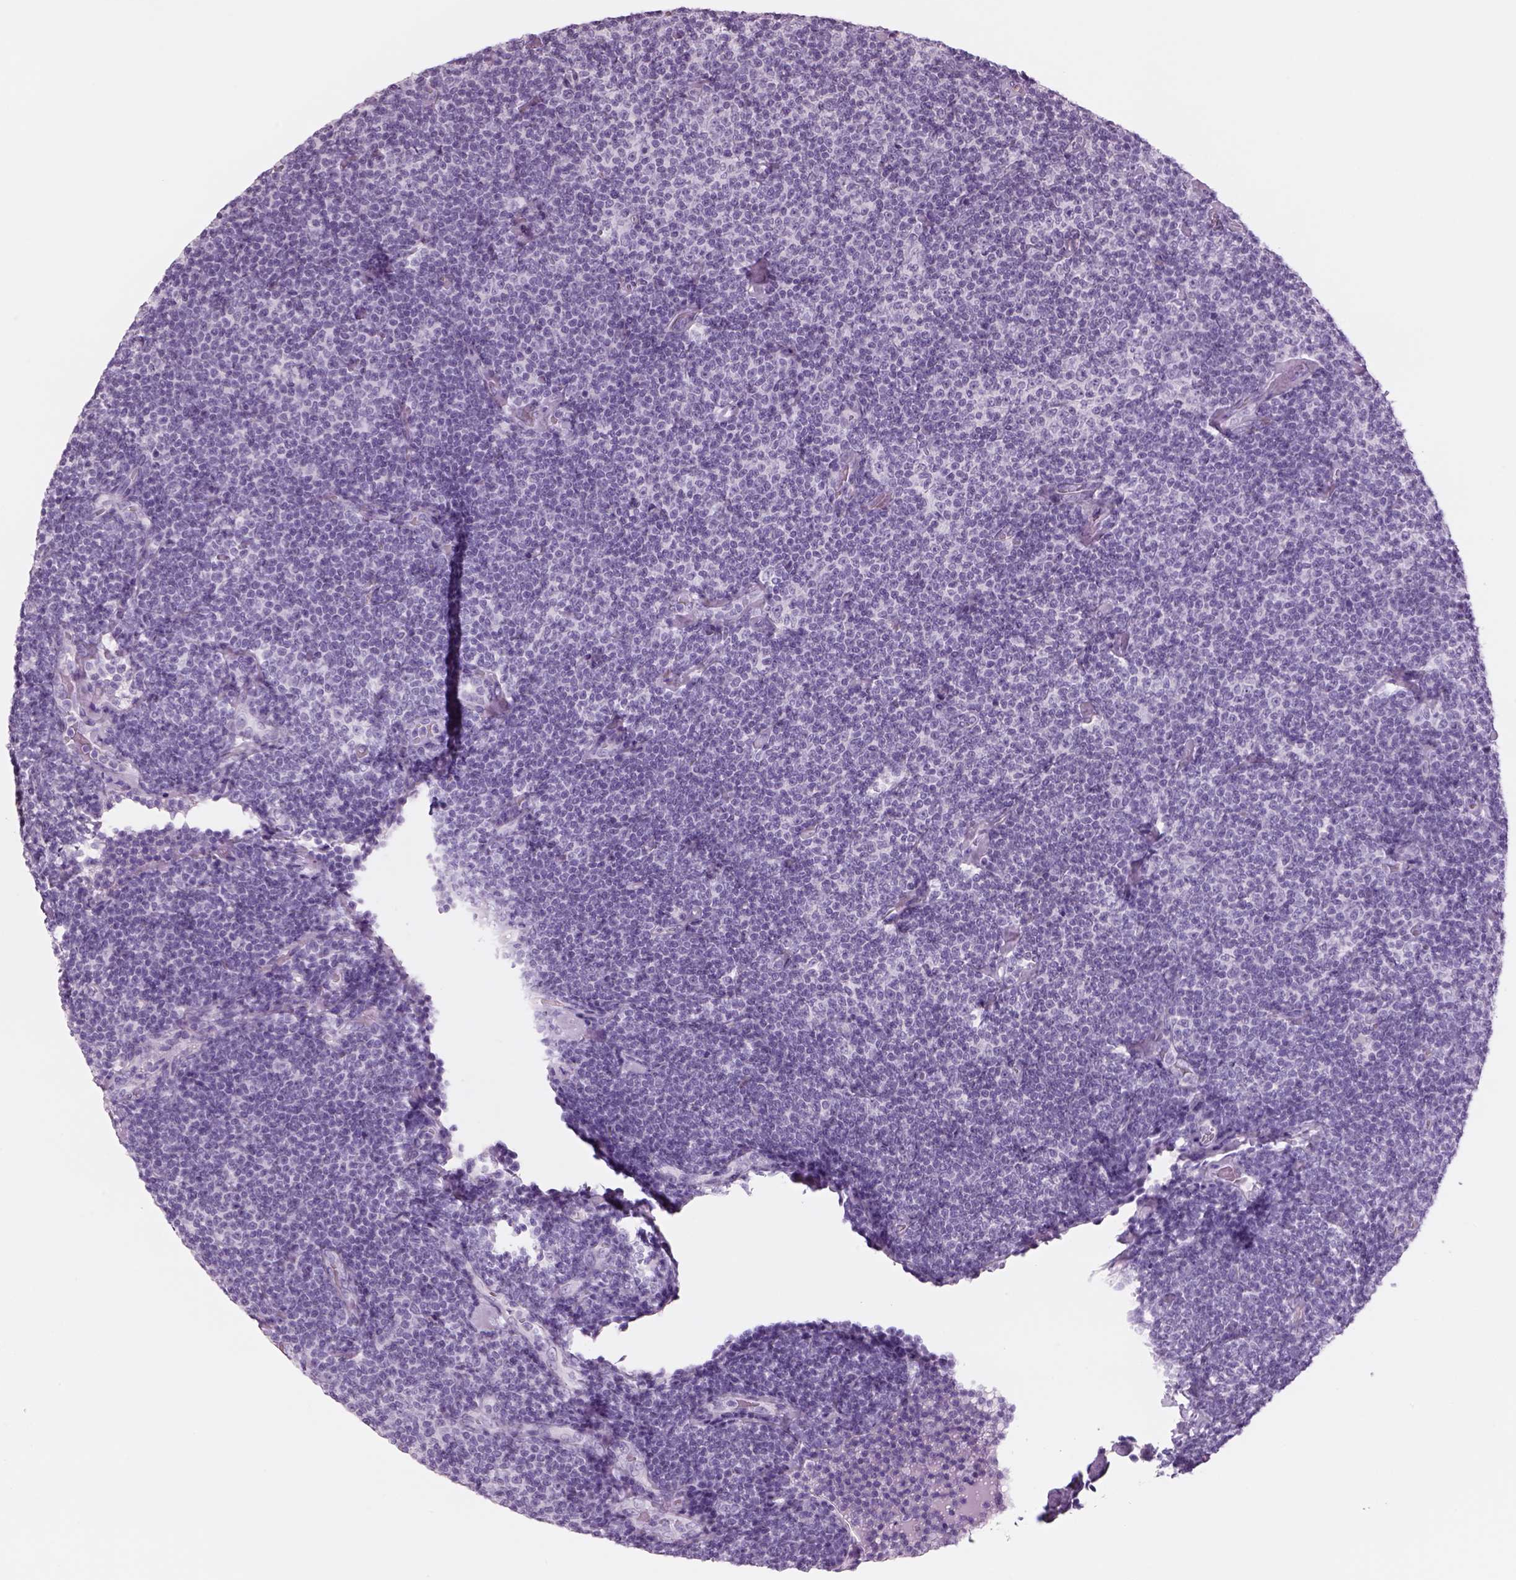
{"staining": {"intensity": "negative", "quantity": "none", "location": "none"}, "tissue": "lymphoma", "cell_type": "Tumor cells", "image_type": "cancer", "snomed": [{"axis": "morphology", "description": "Malignant lymphoma, non-Hodgkin's type, Low grade"}, {"axis": "topography", "description": "Lymph node"}], "caption": "The immunohistochemistry micrograph has no significant staining in tumor cells of low-grade malignant lymphoma, non-Hodgkin's type tissue. Brightfield microscopy of immunohistochemistry (IHC) stained with DAB (3,3'-diaminobenzidine) (brown) and hematoxylin (blue), captured at high magnification.", "gene": "RHO", "patient": {"sex": "male", "age": 81}}